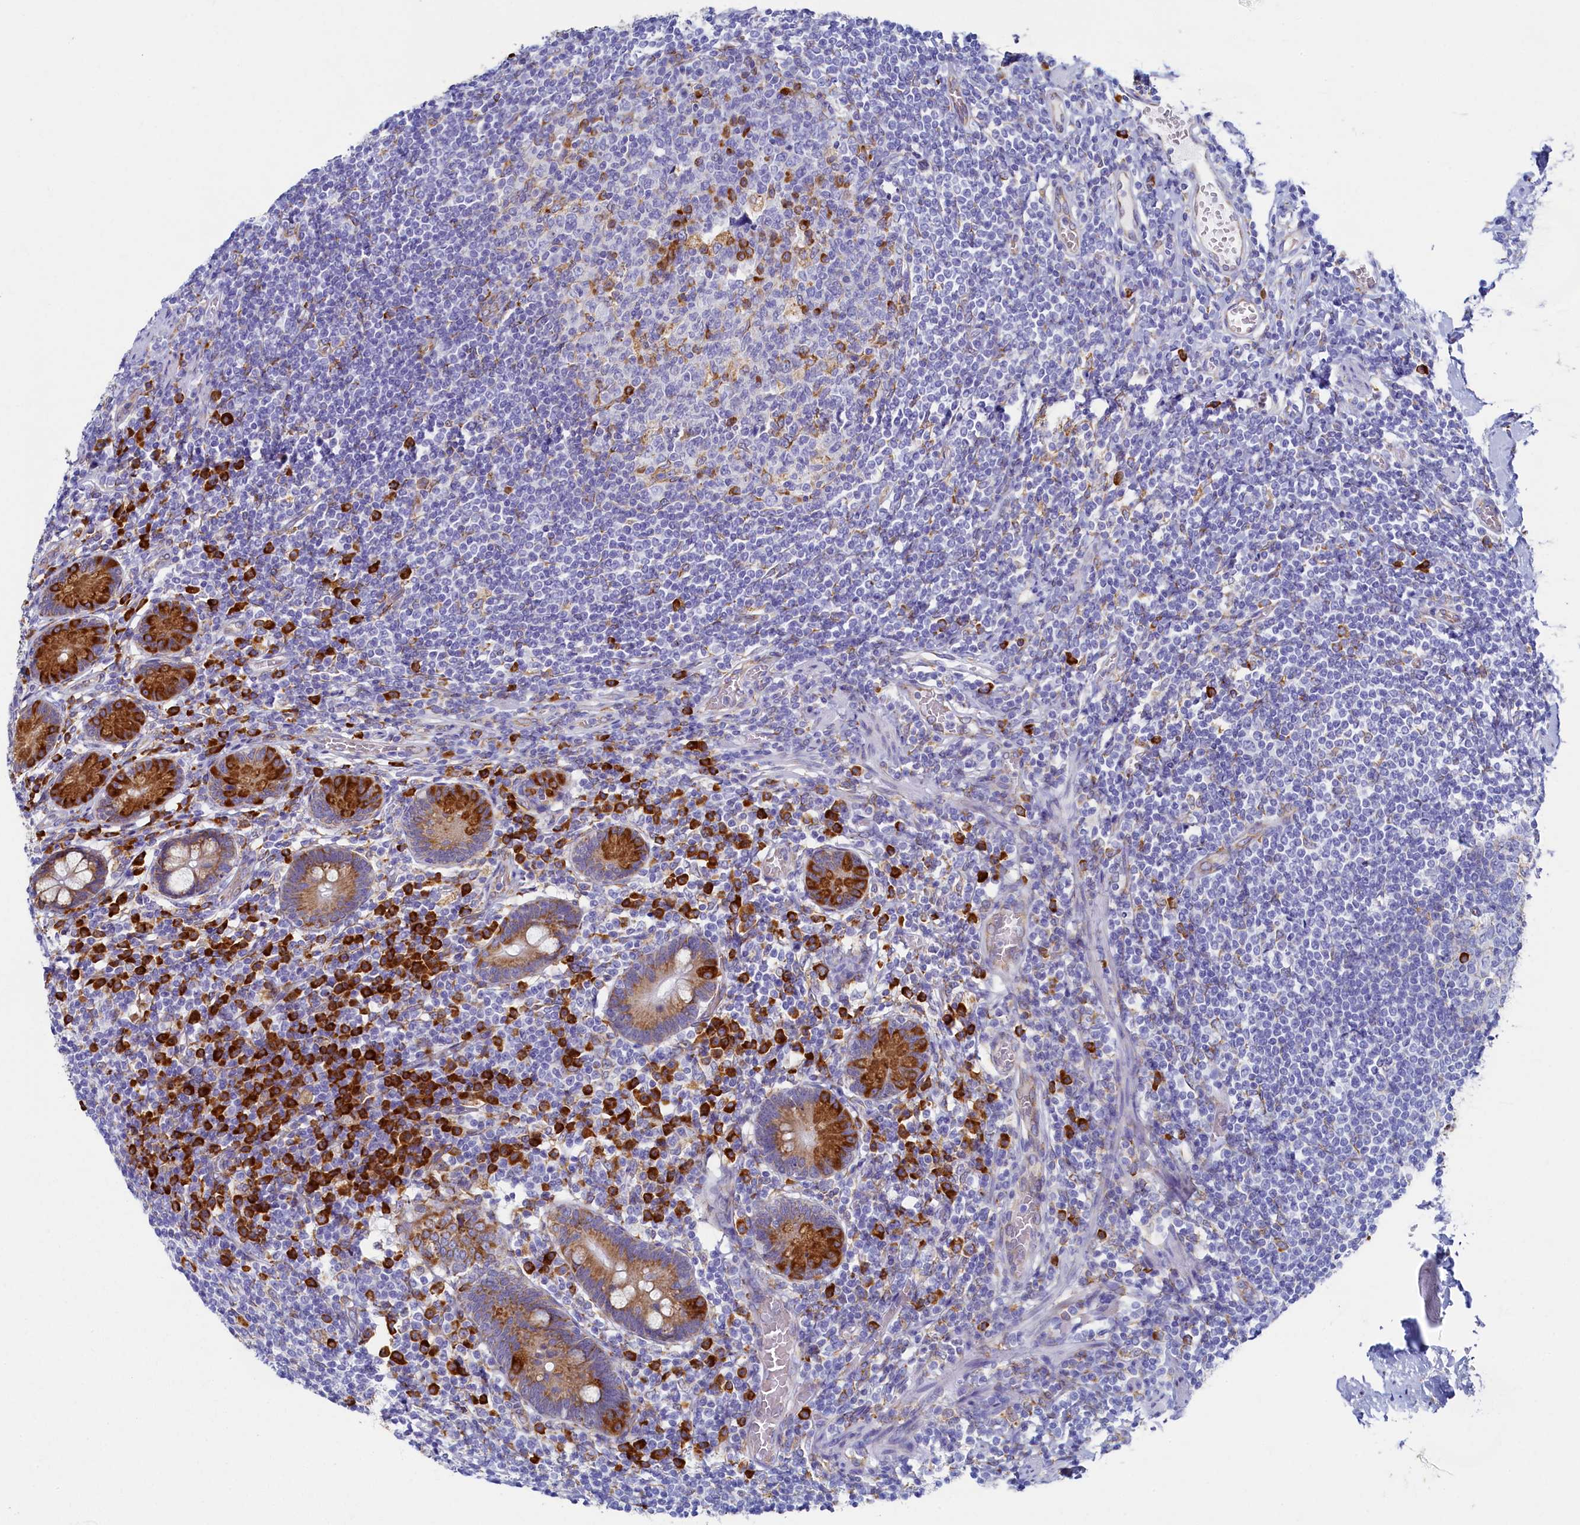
{"staining": {"intensity": "moderate", "quantity": ">75%", "location": "cytoplasmic/membranous"}, "tissue": "small intestine", "cell_type": "Glandular cells", "image_type": "normal", "snomed": [{"axis": "morphology", "description": "Normal tissue, NOS"}, {"axis": "topography", "description": "Small intestine"}], "caption": "Moderate cytoplasmic/membranous positivity is appreciated in about >75% of glandular cells in unremarkable small intestine.", "gene": "TMEM18", "patient": {"sex": "male", "age": 52}}